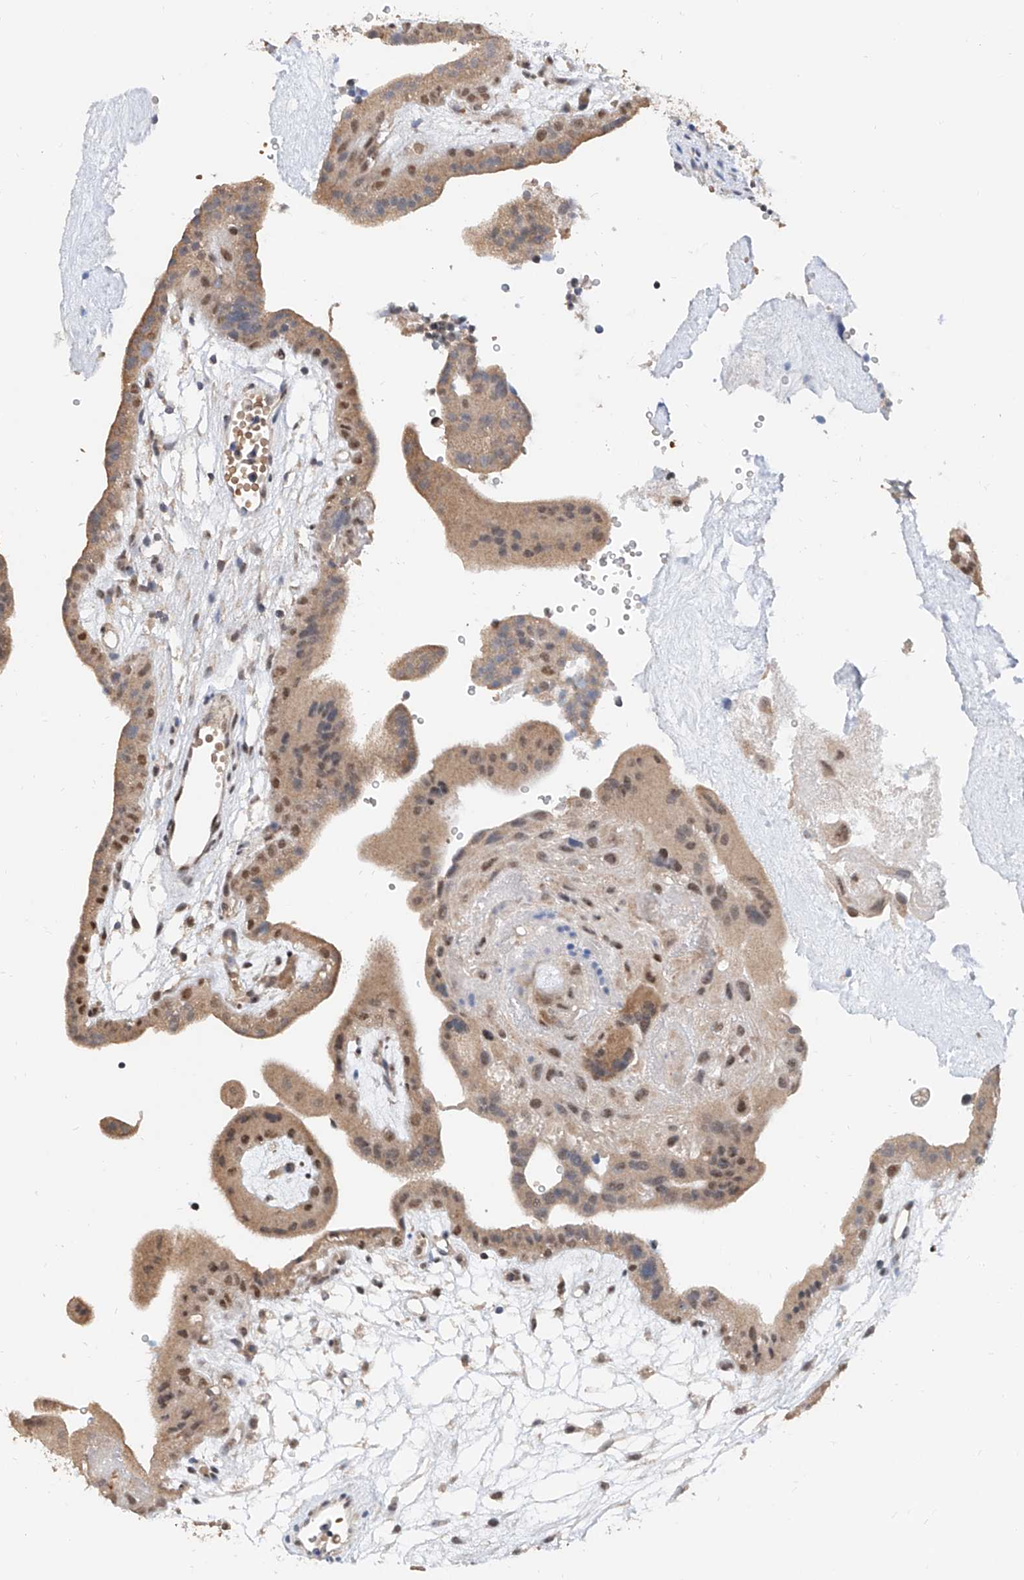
{"staining": {"intensity": "weak", "quantity": ">75%", "location": "cytoplasmic/membranous,nuclear"}, "tissue": "placenta", "cell_type": "Decidual cells", "image_type": "normal", "snomed": [{"axis": "morphology", "description": "Normal tissue, NOS"}, {"axis": "topography", "description": "Placenta"}], "caption": "IHC histopathology image of normal placenta: placenta stained using immunohistochemistry demonstrates low levels of weak protein expression localized specifically in the cytoplasmic/membranous,nuclear of decidual cells, appearing as a cytoplasmic/membranous,nuclear brown color.", "gene": "CARMIL3", "patient": {"sex": "female", "age": 18}}